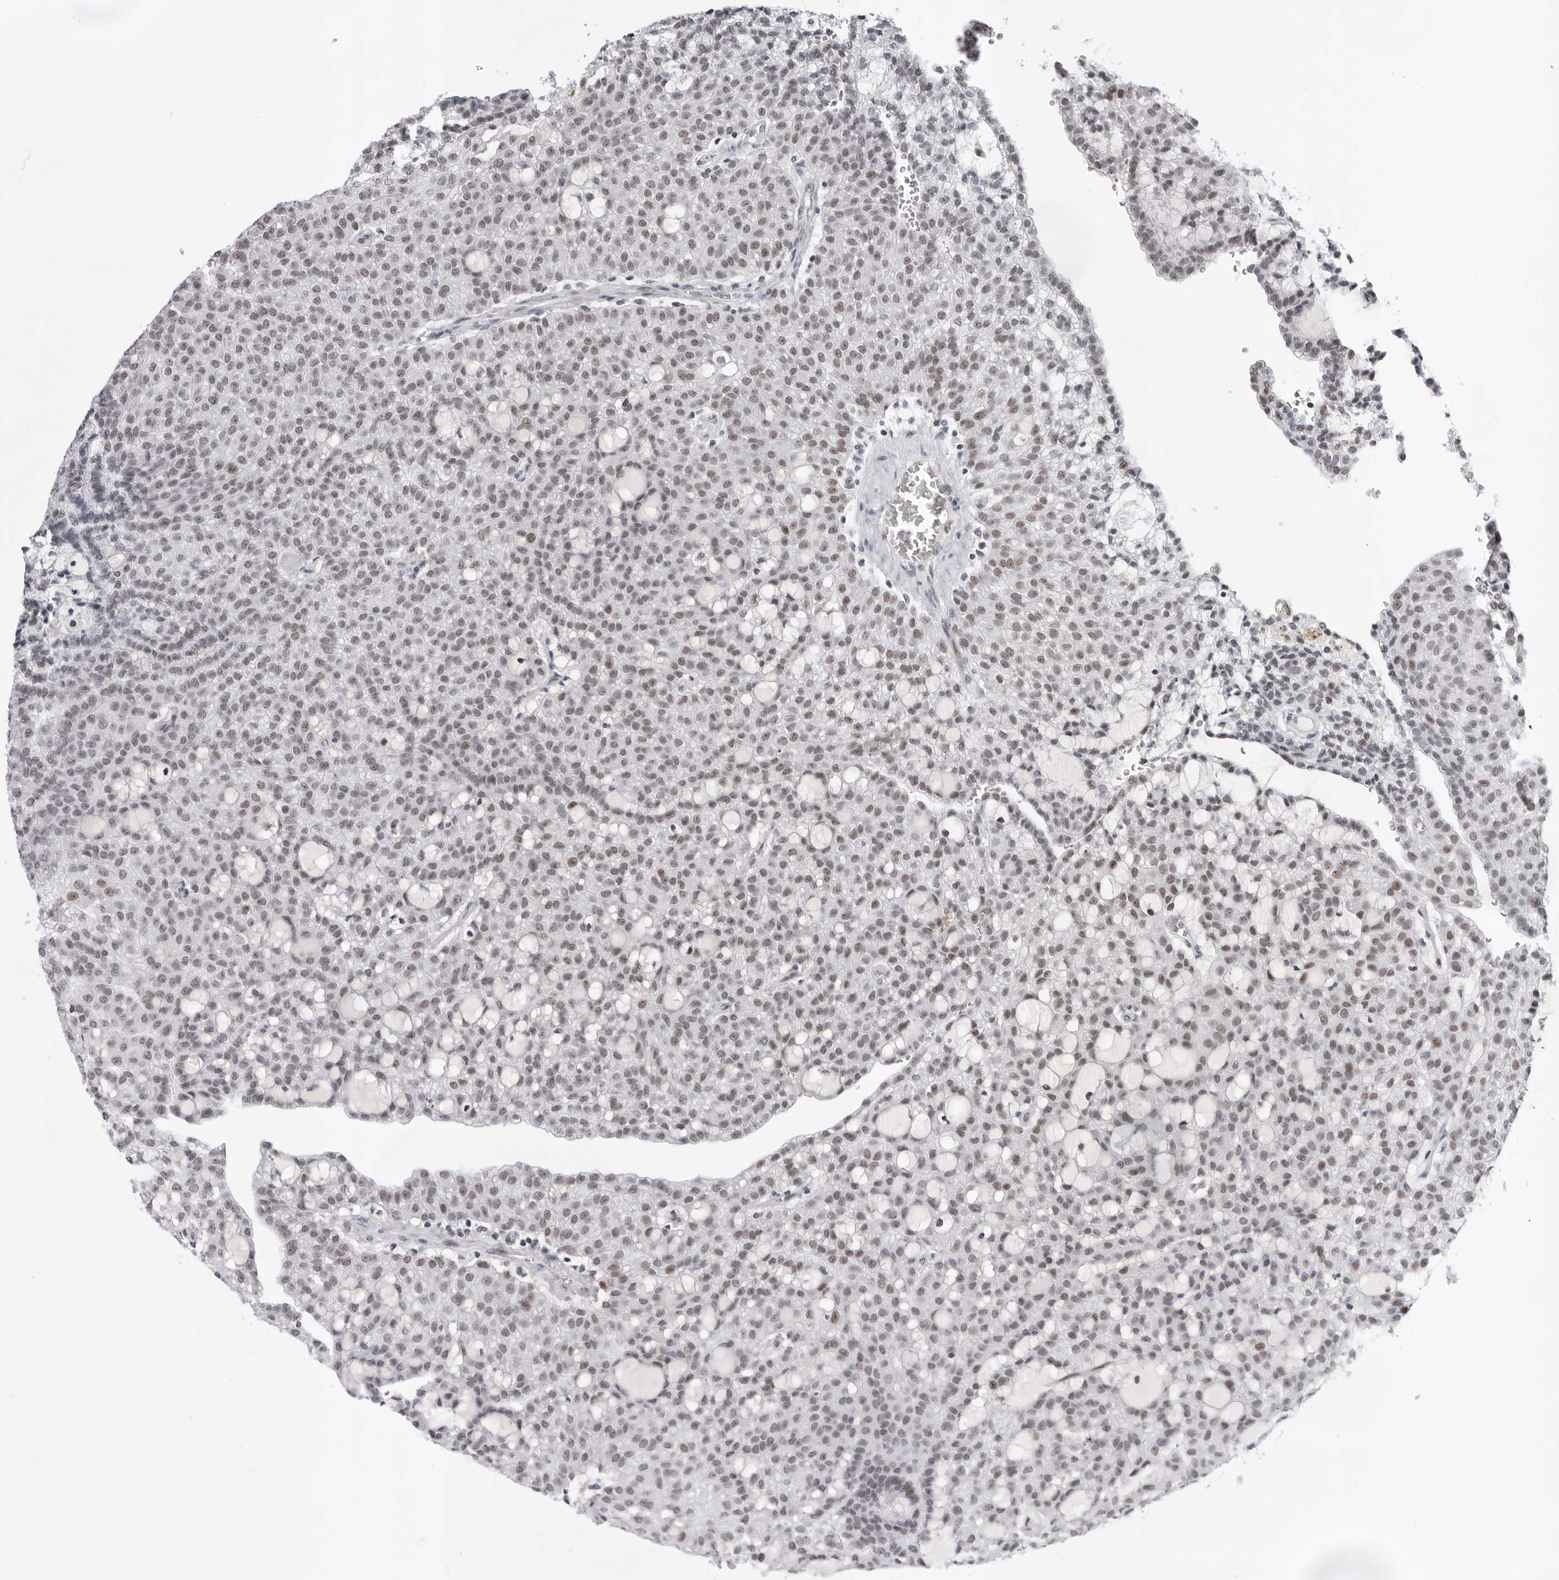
{"staining": {"intensity": "weak", "quantity": ">75%", "location": "nuclear"}, "tissue": "renal cancer", "cell_type": "Tumor cells", "image_type": "cancer", "snomed": [{"axis": "morphology", "description": "Adenocarcinoma, NOS"}, {"axis": "topography", "description": "Kidney"}], "caption": "An image showing weak nuclear positivity in approximately >75% of tumor cells in renal cancer (adenocarcinoma), as visualized by brown immunohistochemical staining.", "gene": "USP1", "patient": {"sex": "male", "age": 63}}